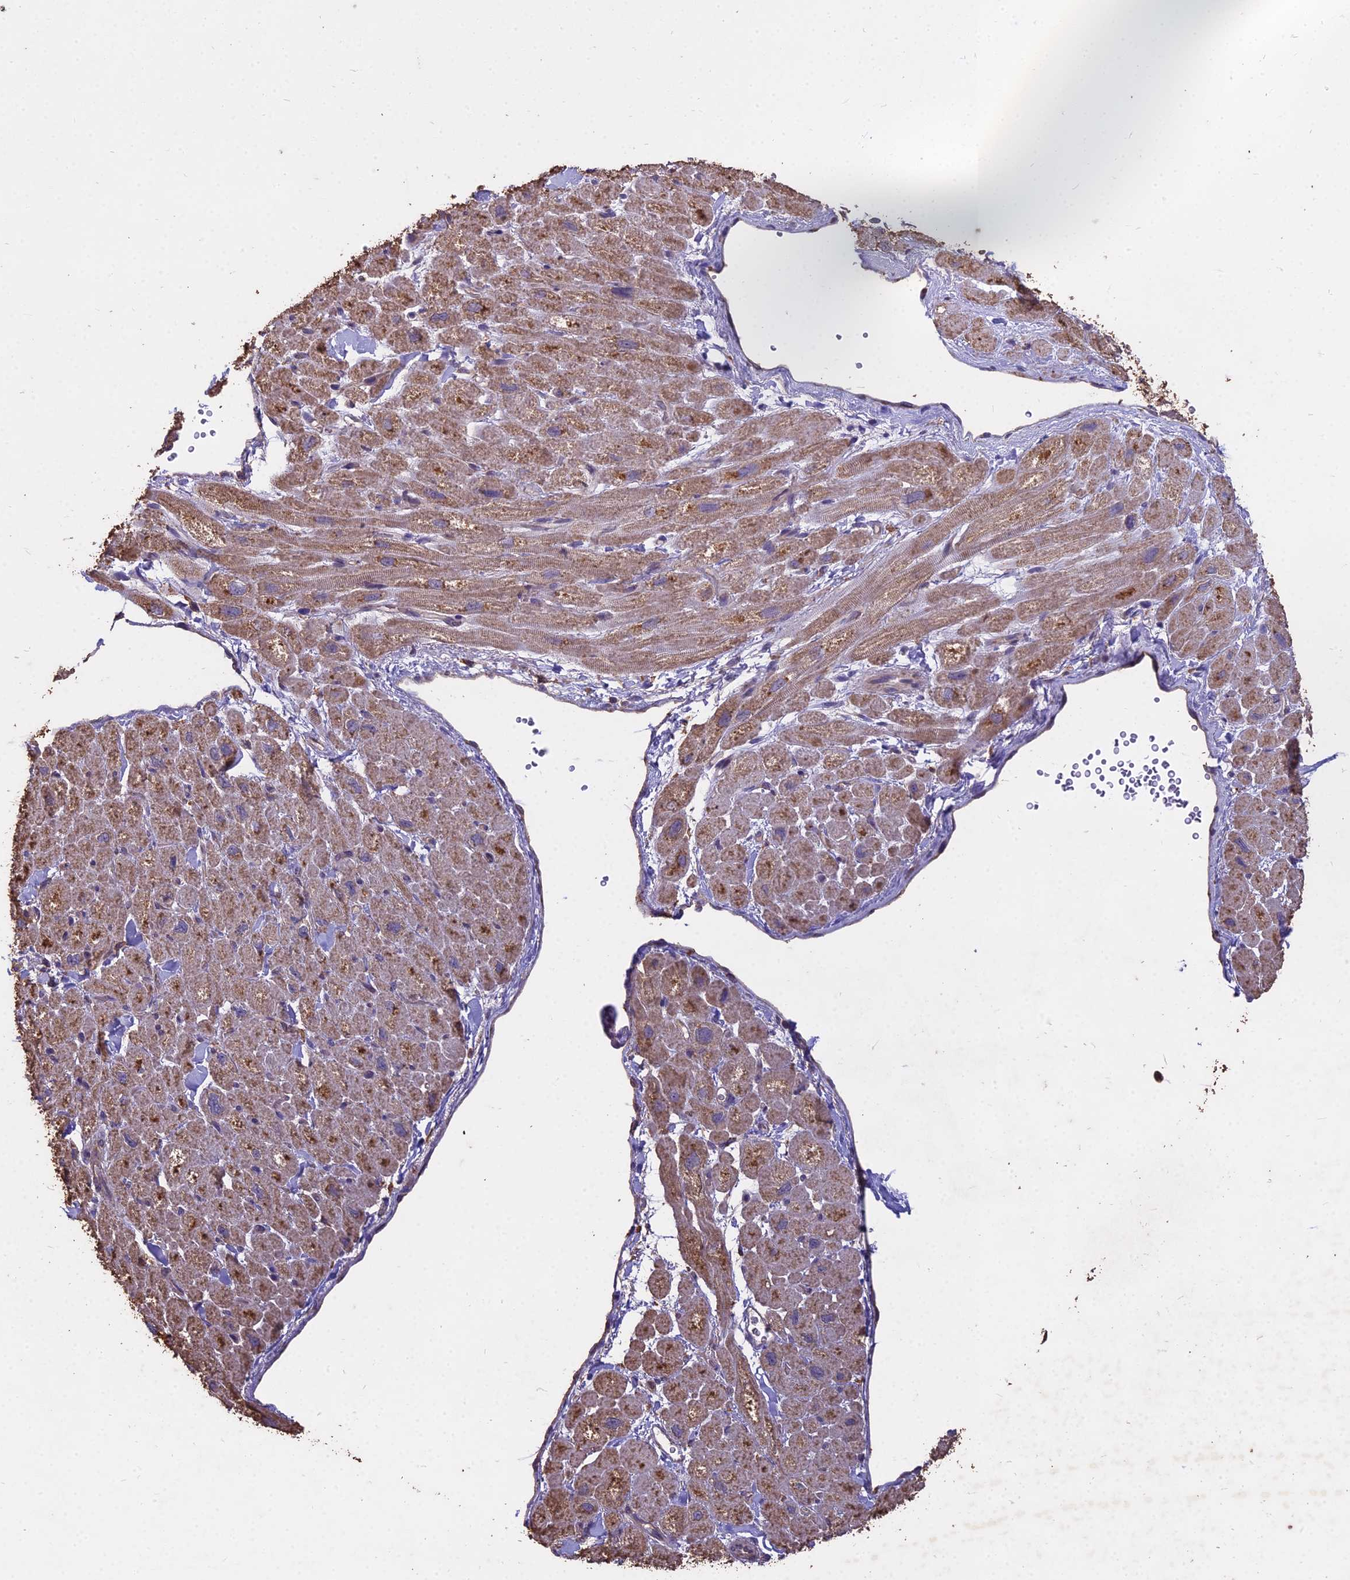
{"staining": {"intensity": "moderate", "quantity": ">75%", "location": "cytoplasmic/membranous"}, "tissue": "heart muscle", "cell_type": "Cardiomyocytes", "image_type": "normal", "snomed": [{"axis": "morphology", "description": "Normal tissue, NOS"}, {"axis": "topography", "description": "Heart"}], "caption": "Normal heart muscle displays moderate cytoplasmic/membranous staining in about >75% of cardiomyocytes (Brightfield microscopy of DAB IHC at high magnification)..", "gene": "CEMIP2", "patient": {"sex": "male", "age": 65}}